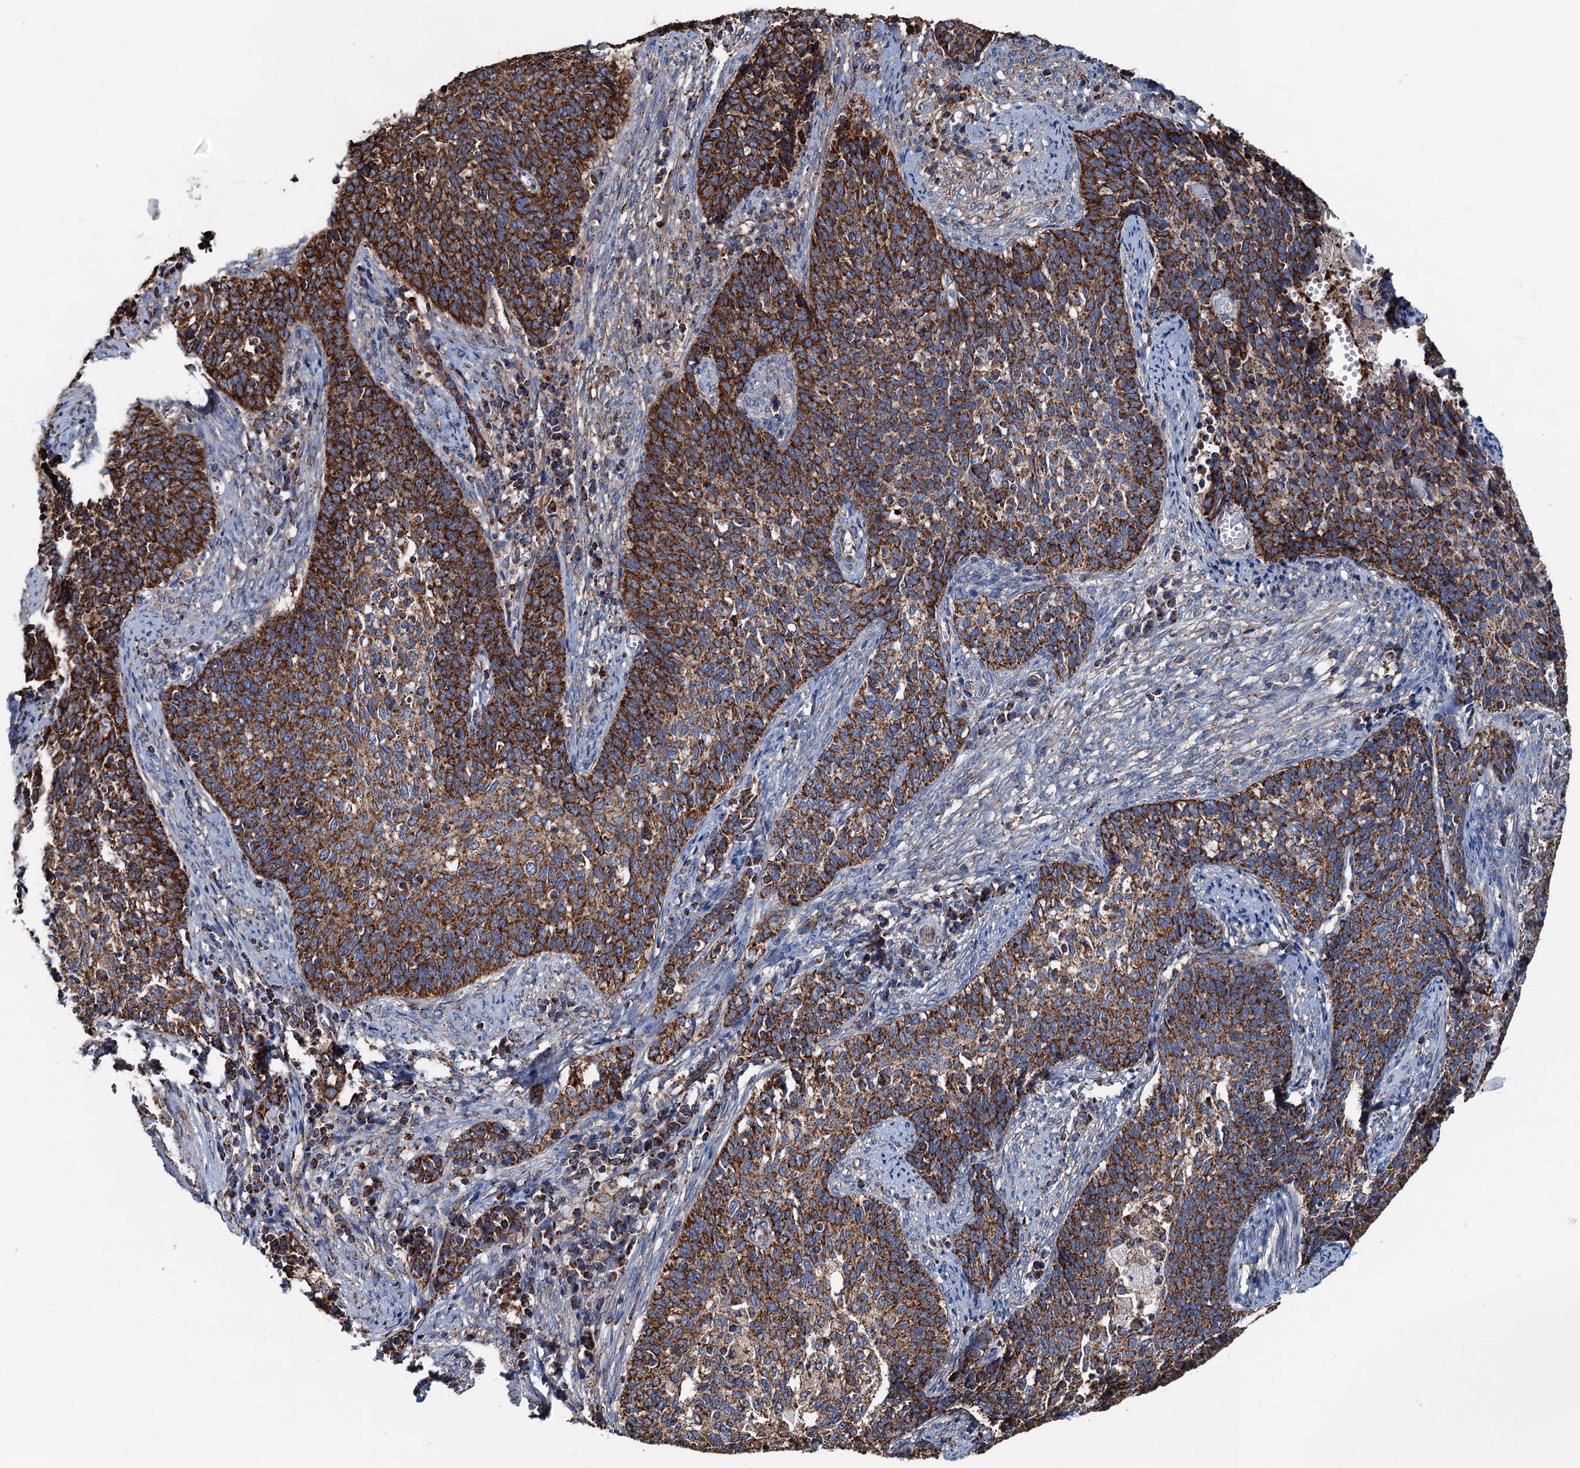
{"staining": {"intensity": "strong", "quantity": ">75%", "location": "cytoplasmic/membranous"}, "tissue": "cervical cancer", "cell_type": "Tumor cells", "image_type": "cancer", "snomed": [{"axis": "morphology", "description": "Squamous cell carcinoma, NOS"}, {"axis": "topography", "description": "Cervix"}], "caption": "A high amount of strong cytoplasmic/membranous positivity is appreciated in about >75% of tumor cells in cervical cancer (squamous cell carcinoma) tissue.", "gene": "AAGAB", "patient": {"sex": "female", "age": 39}}